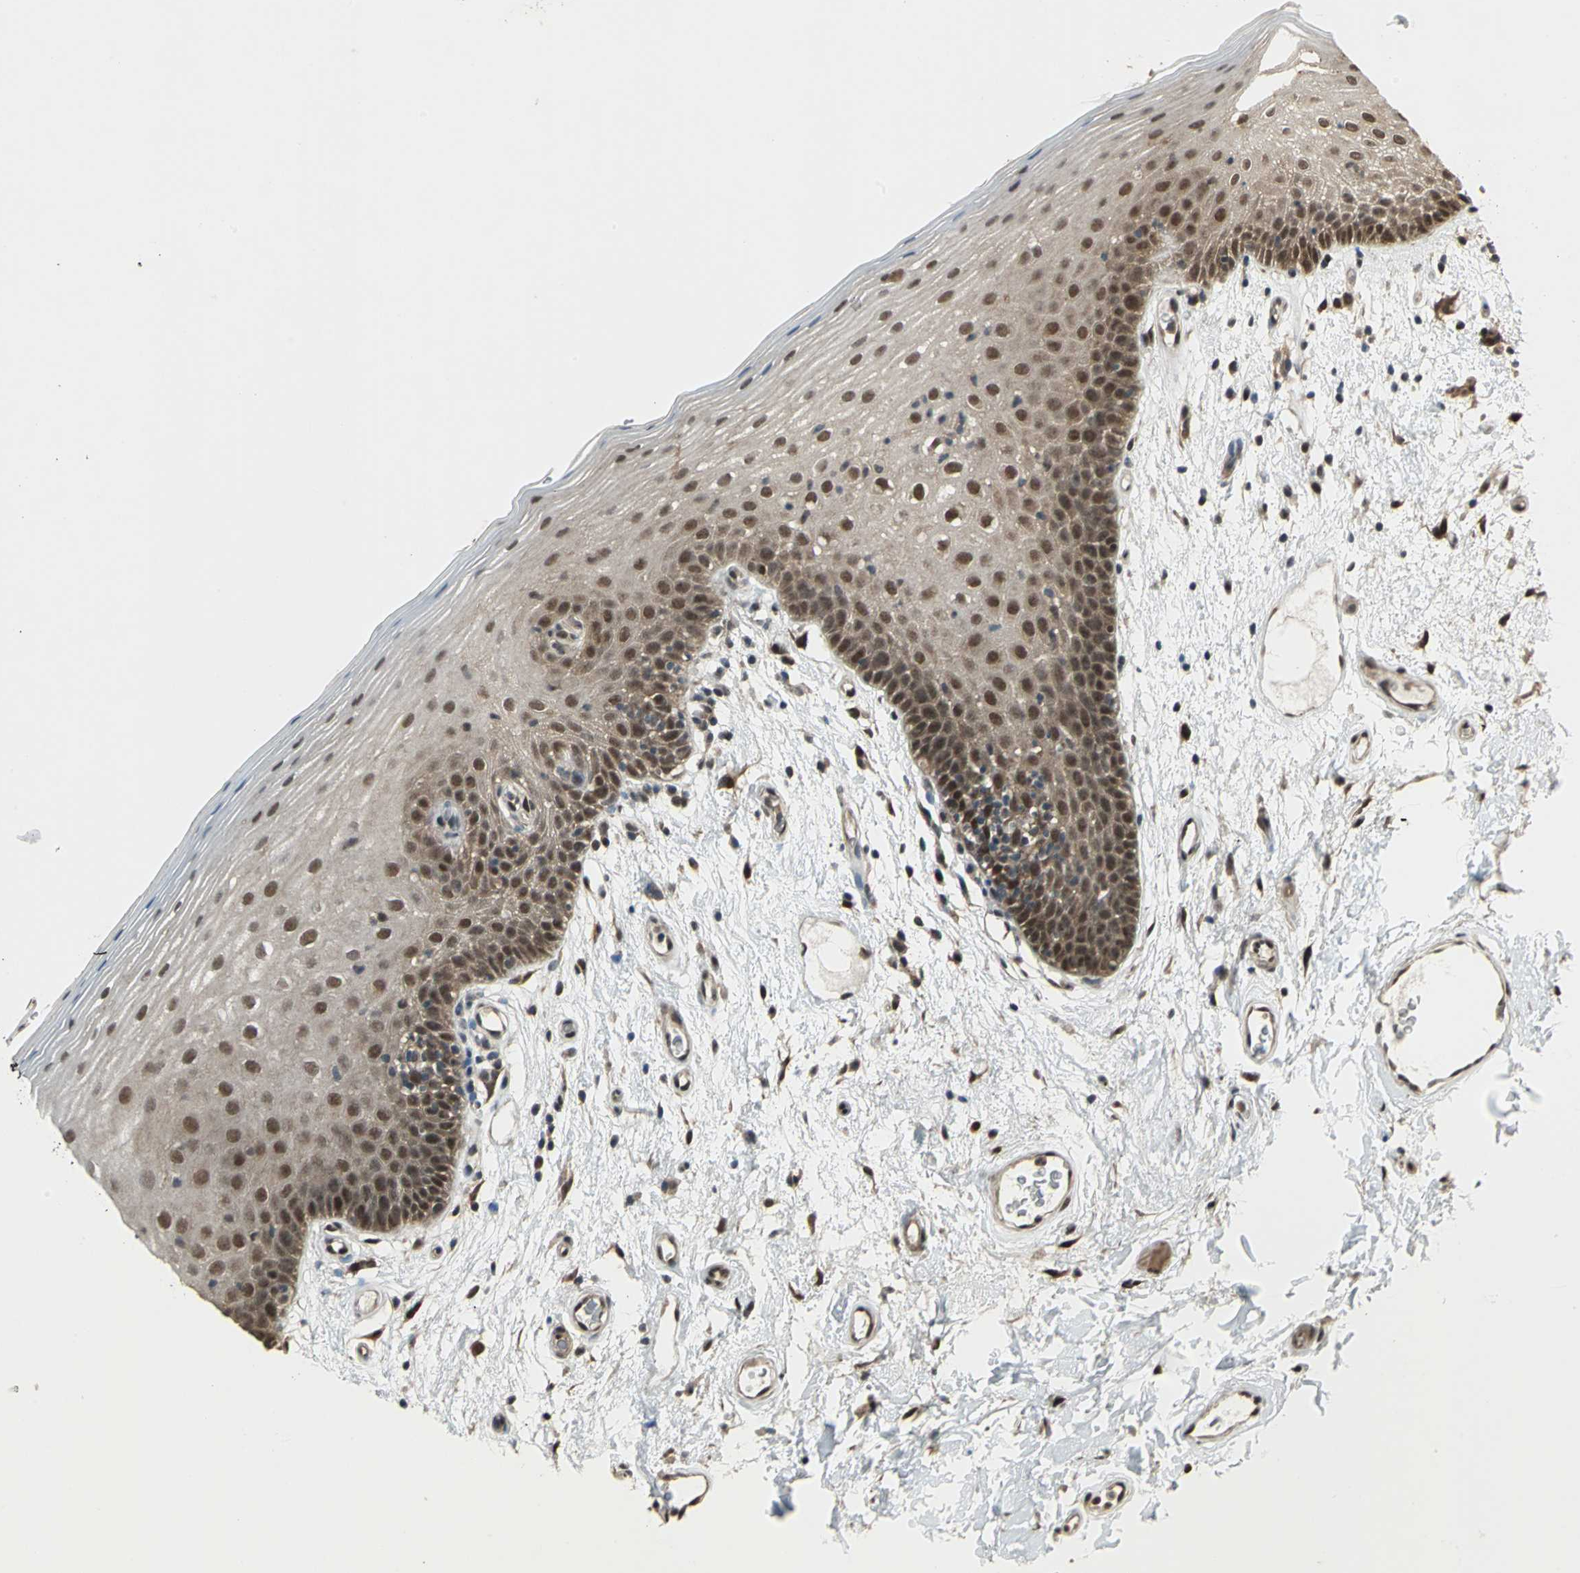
{"staining": {"intensity": "strong", "quantity": ">75%", "location": "cytoplasmic/membranous,nuclear"}, "tissue": "oral mucosa", "cell_type": "Squamous epithelial cells", "image_type": "normal", "snomed": [{"axis": "morphology", "description": "Normal tissue, NOS"}, {"axis": "morphology", "description": "Squamous cell carcinoma, NOS"}, {"axis": "topography", "description": "Skeletal muscle"}, {"axis": "topography", "description": "Oral tissue"}, {"axis": "topography", "description": "Head-Neck"}], "caption": "A high-resolution image shows immunohistochemistry (IHC) staining of unremarkable oral mucosa, which shows strong cytoplasmic/membranous,nuclear staining in about >75% of squamous epithelial cells. (Stains: DAB (3,3'-diaminobenzidine) in brown, nuclei in blue, Microscopy: brightfield microscopy at high magnification).", "gene": "COPS5", "patient": {"sex": "male", "age": 71}}